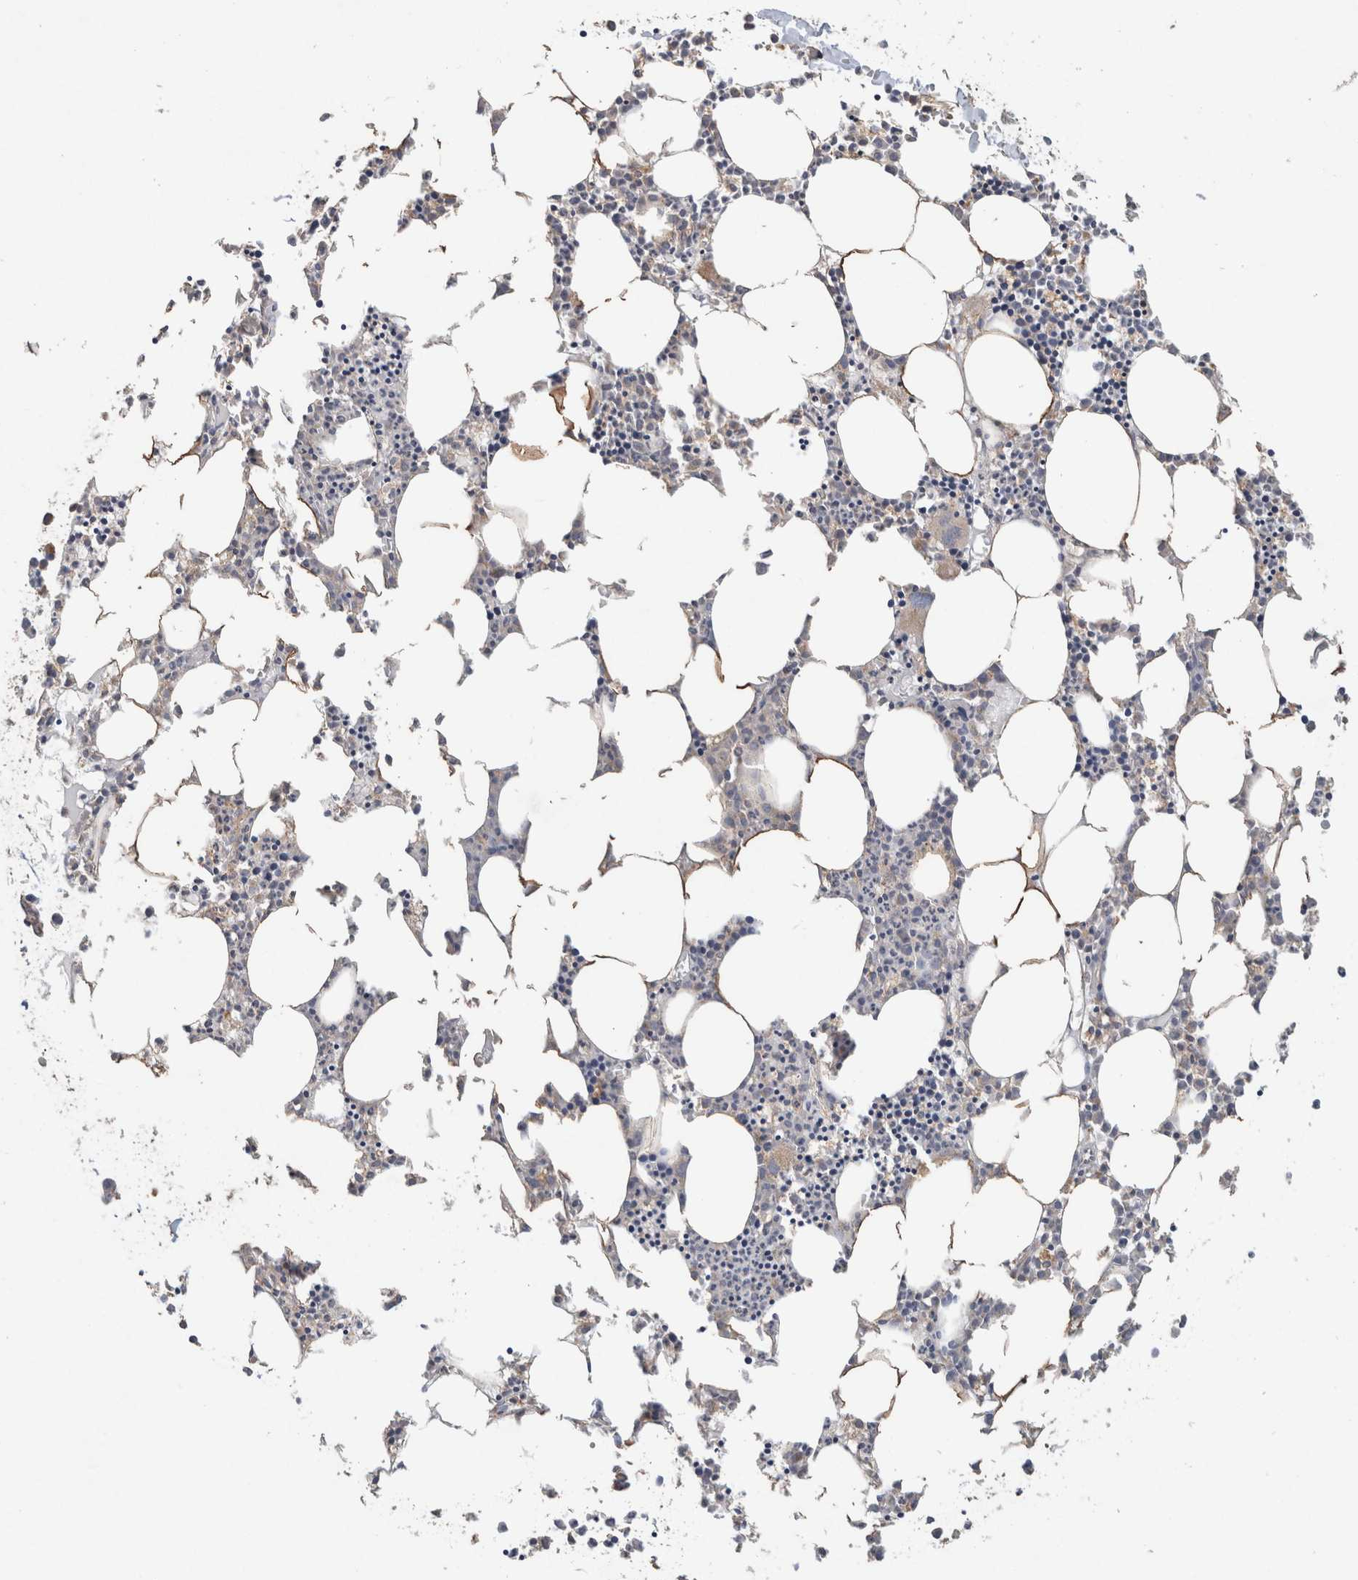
{"staining": {"intensity": "weak", "quantity": "<25%", "location": "cytoplasmic/membranous"}, "tissue": "bone marrow", "cell_type": "Hematopoietic cells", "image_type": "normal", "snomed": [{"axis": "morphology", "description": "Normal tissue, NOS"}, {"axis": "morphology", "description": "Inflammation, NOS"}, {"axis": "topography", "description": "Bone marrow"}], "caption": "High power microscopy micrograph of an IHC photomicrograph of normal bone marrow, revealing no significant expression in hematopoietic cells.", "gene": "RAB14", "patient": {"sex": "female", "age": 62}}